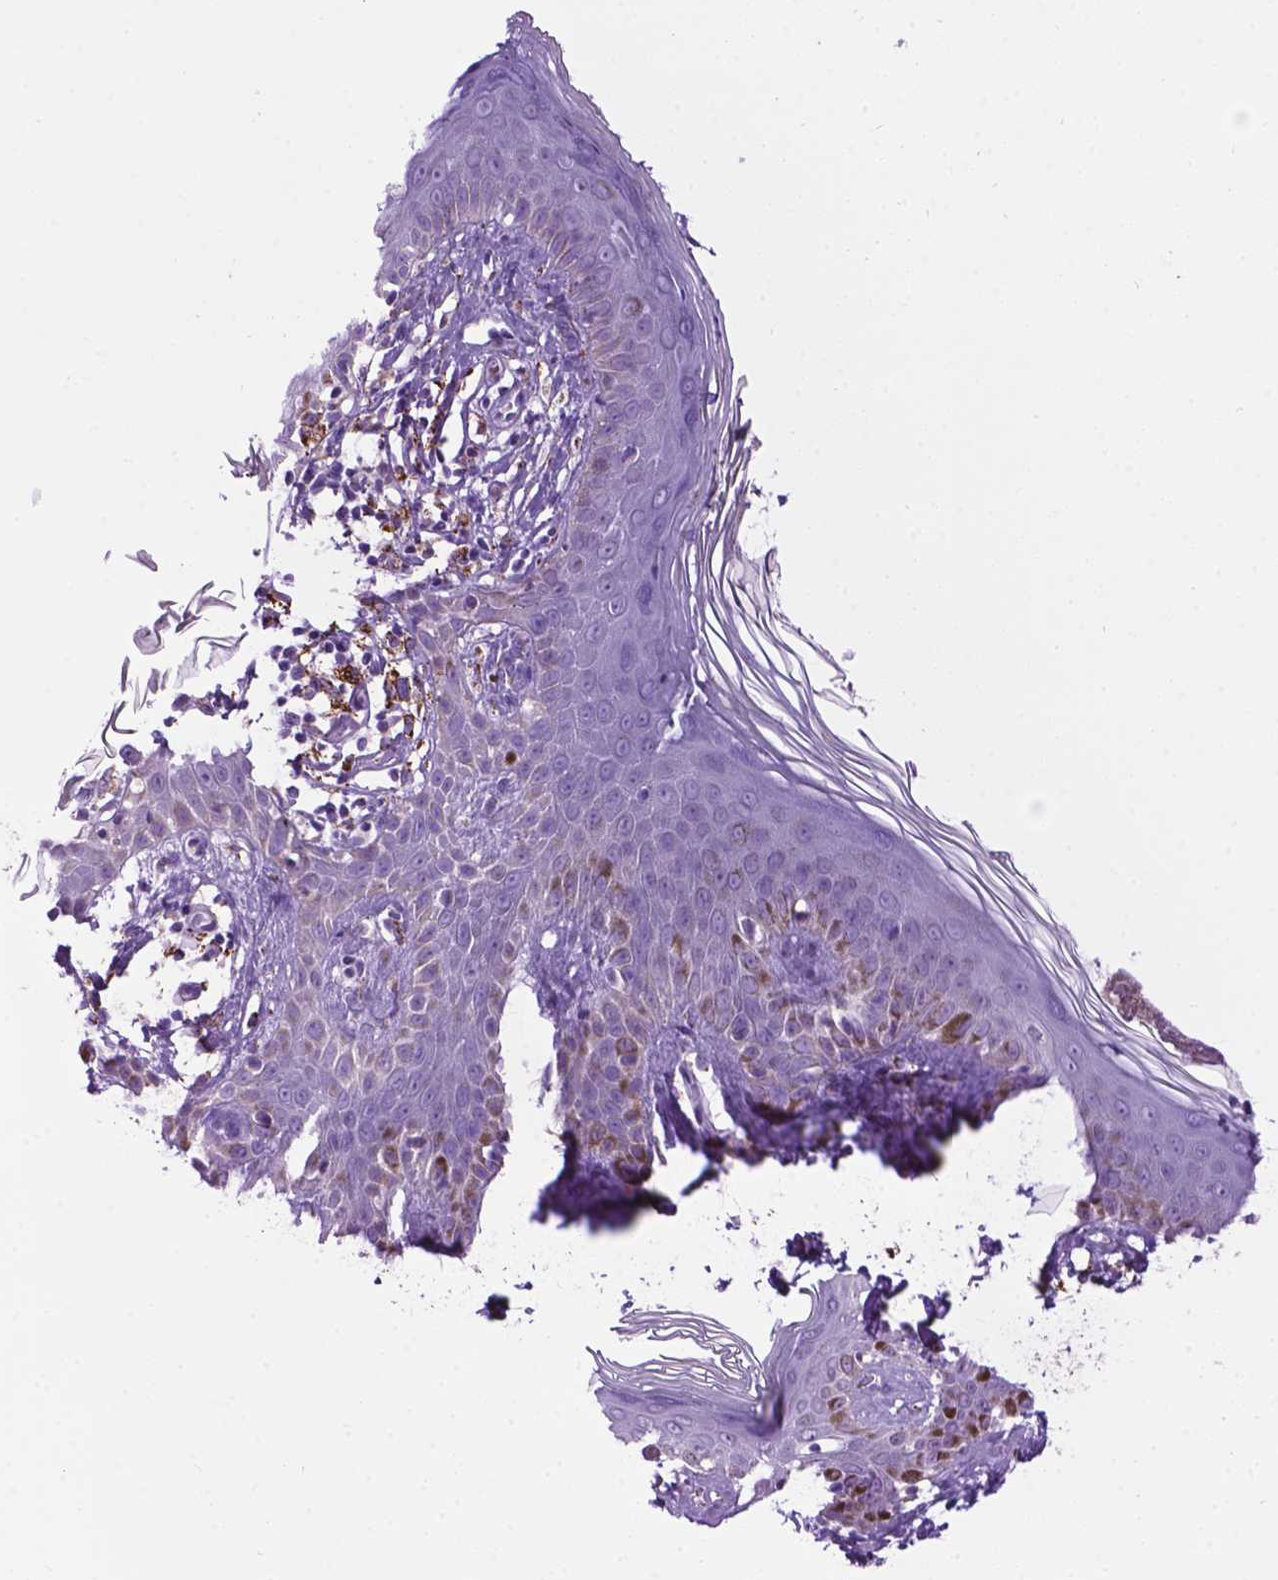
{"staining": {"intensity": "negative", "quantity": "none", "location": "none"}, "tissue": "skin cancer", "cell_type": "Tumor cells", "image_type": "cancer", "snomed": [{"axis": "morphology", "description": "Basal cell carcinoma"}, {"axis": "topography", "description": "Skin"}], "caption": "Immunohistochemical staining of human skin basal cell carcinoma exhibits no significant positivity in tumor cells.", "gene": "TMEM132E", "patient": {"sex": "male", "age": 85}}